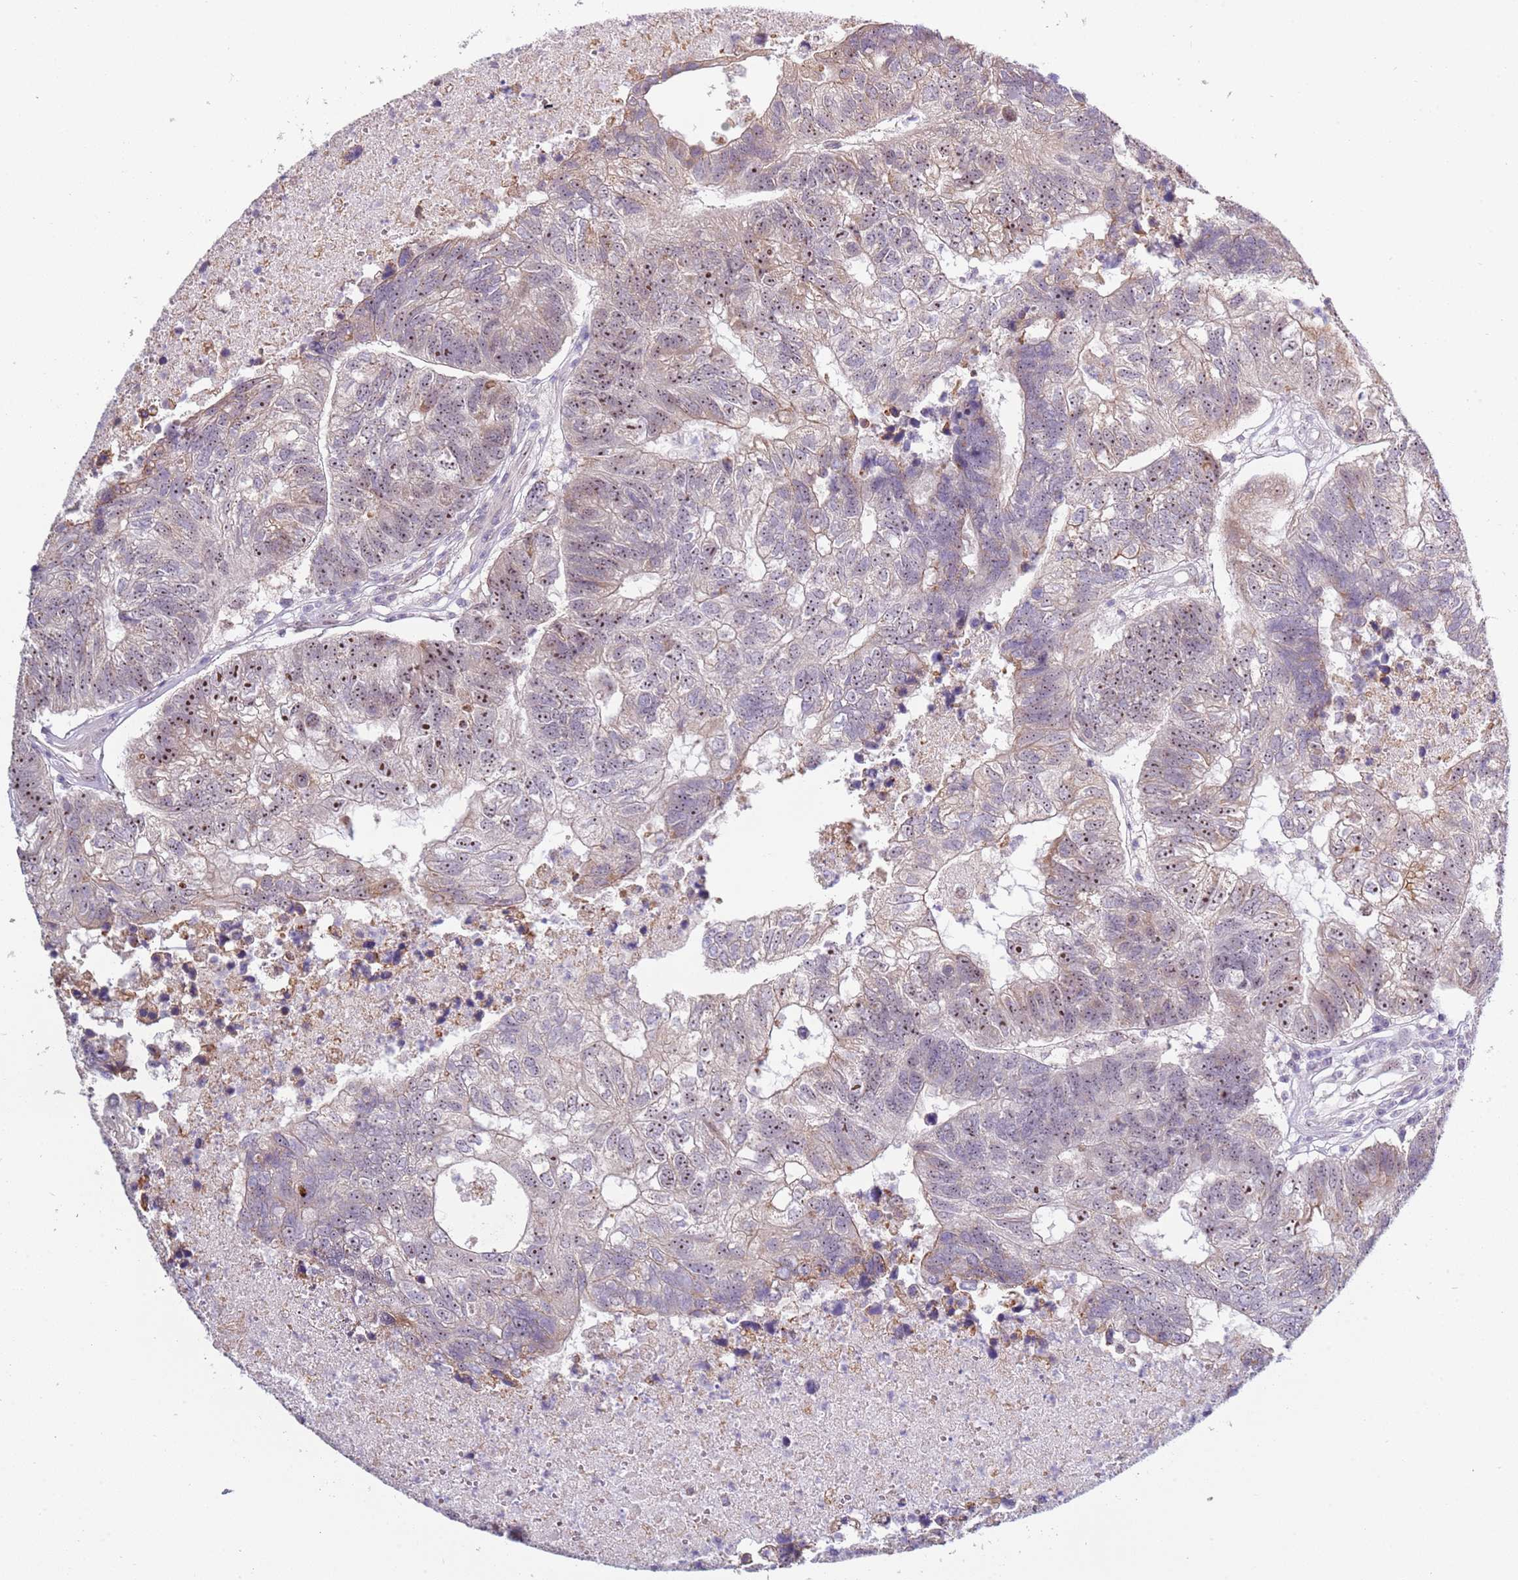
{"staining": {"intensity": "moderate", "quantity": "25%-75%", "location": "cytoplasmic/membranous,nuclear"}, "tissue": "colorectal cancer", "cell_type": "Tumor cells", "image_type": "cancer", "snomed": [{"axis": "morphology", "description": "Adenocarcinoma, NOS"}, {"axis": "topography", "description": "Colon"}], "caption": "Immunohistochemical staining of human colorectal adenocarcinoma exhibits moderate cytoplasmic/membranous and nuclear protein staining in approximately 25%-75% of tumor cells.", "gene": "UCMA", "patient": {"sex": "female", "age": 48}}